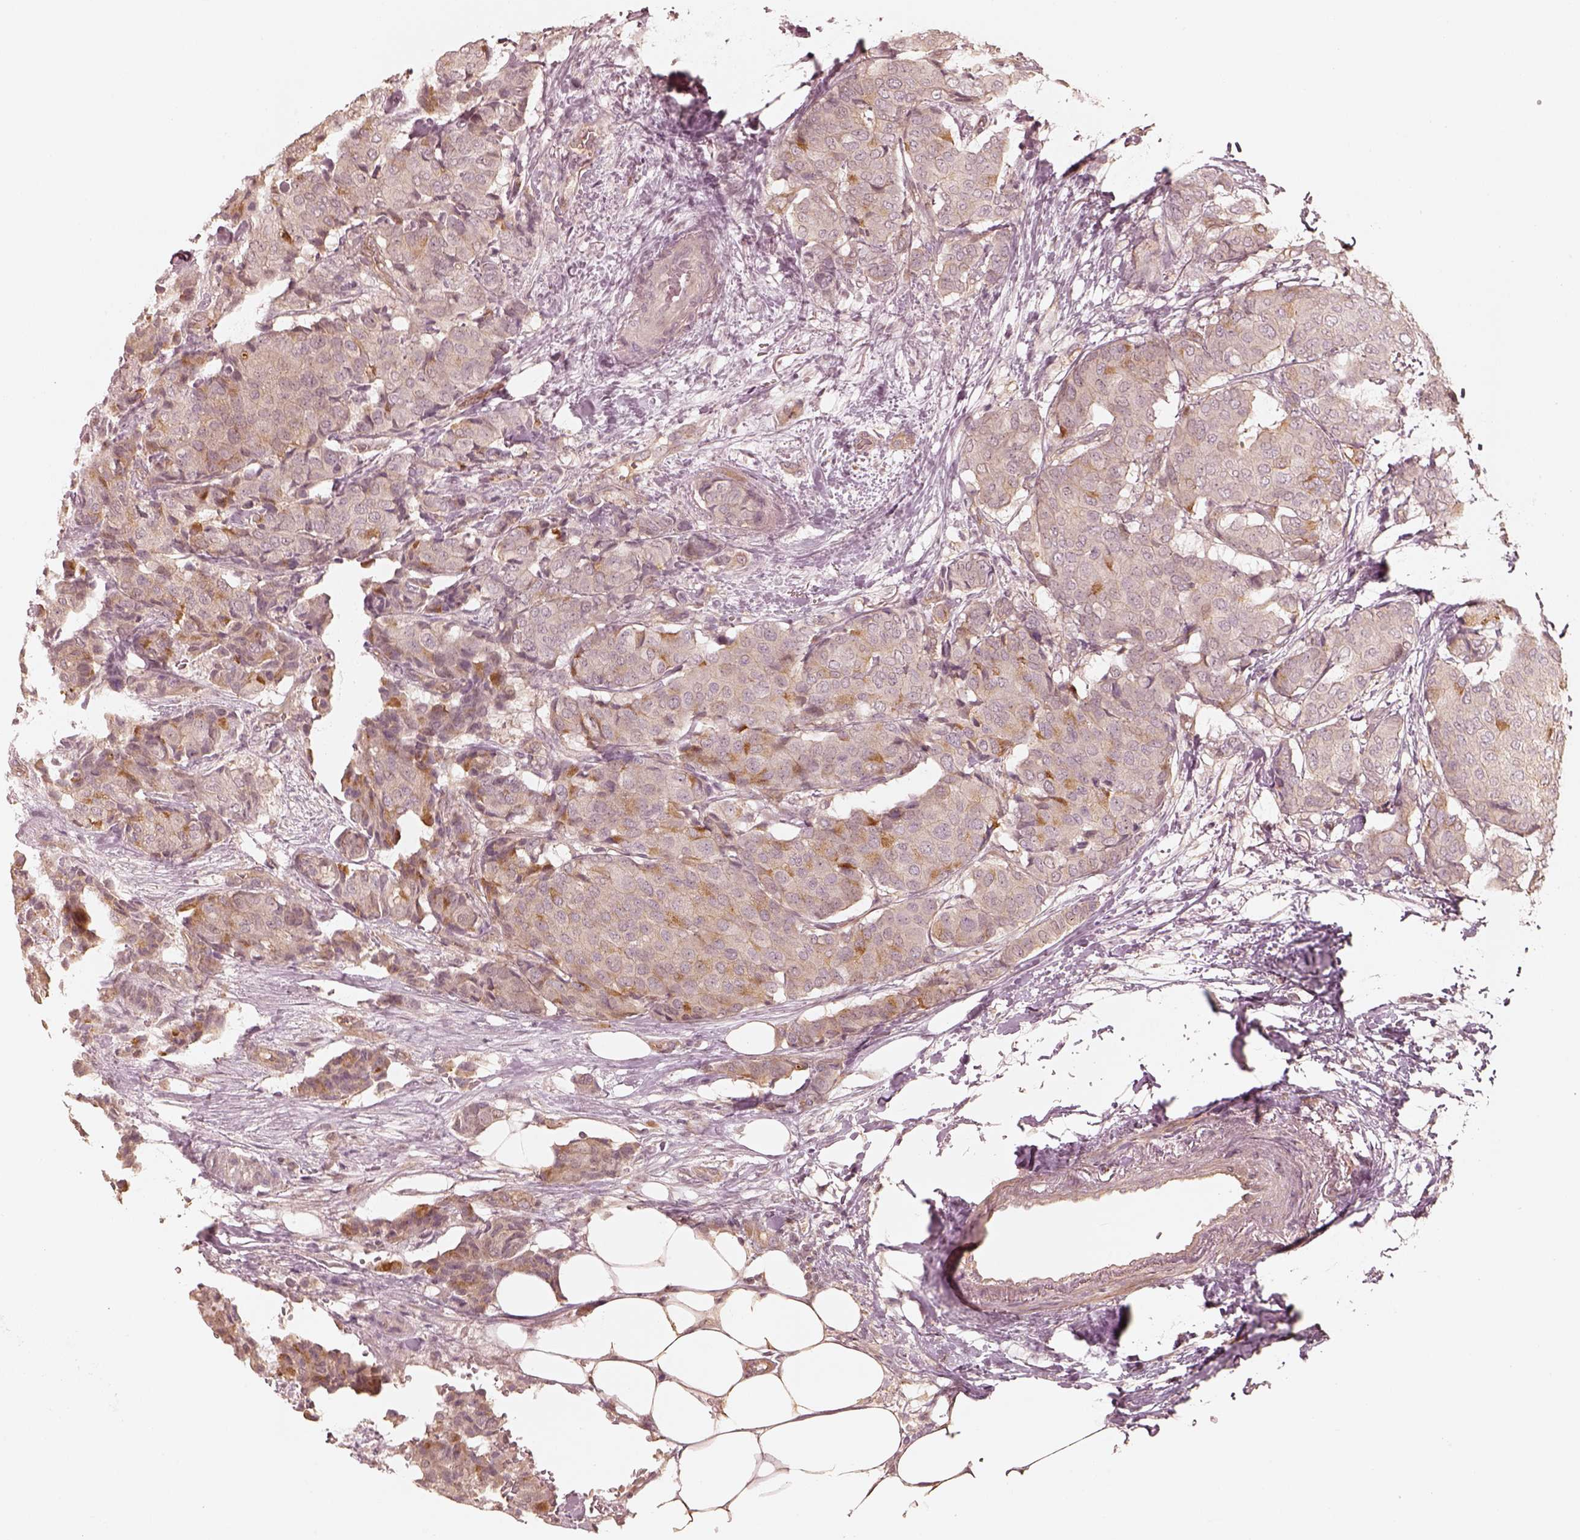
{"staining": {"intensity": "moderate", "quantity": "<25%", "location": "cytoplasmic/membranous"}, "tissue": "breast cancer", "cell_type": "Tumor cells", "image_type": "cancer", "snomed": [{"axis": "morphology", "description": "Duct carcinoma"}, {"axis": "topography", "description": "Breast"}], "caption": "Tumor cells demonstrate moderate cytoplasmic/membranous positivity in about <25% of cells in intraductal carcinoma (breast).", "gene": "KIF5C", "patient": {"sex": "female", "age": 75}}